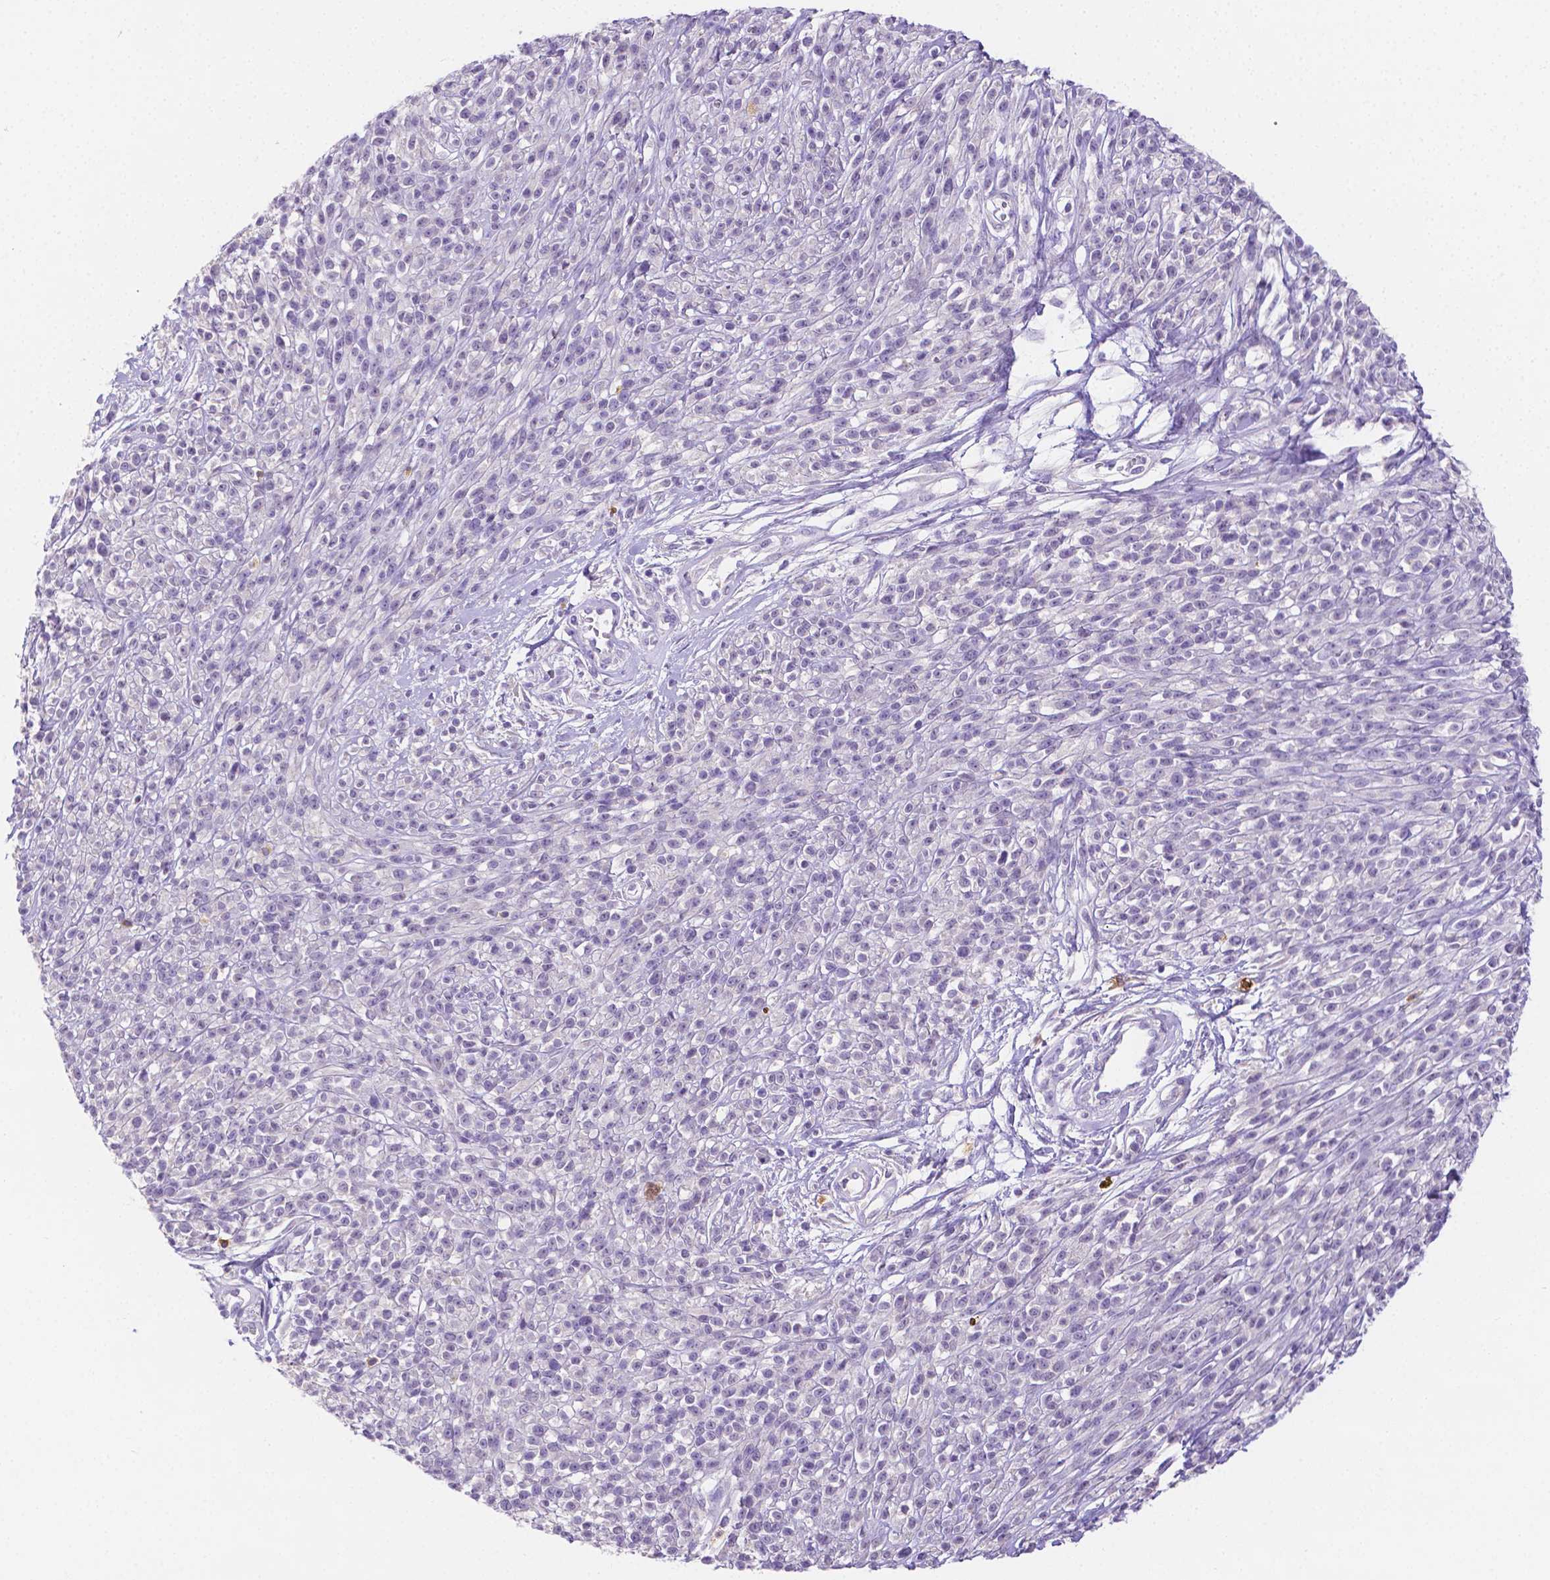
{"staining": {"intensity": "negative", "quantity": "none", "location": "none"}, "tissue": "melanoma", "cell_type": "Tumor cells", "image_type": "cancer", "snomed": [{"axis": "morphology", "description": "Malignant melanoma, NOS"}, {"axis": "topography", "description": "Skin"}, {"axis": "topography", "description": "Skin of trunk"}], "caption": "High magnification brightfield microscopy of melanoma stained with DAB (3,3'-diaminobenzidine) (brown) and counterstained with hematoxylin (blue): tumor cells show no significant positivity.", "gene": "NXPH2", "patient": {"sex": "male", "age": 74}}